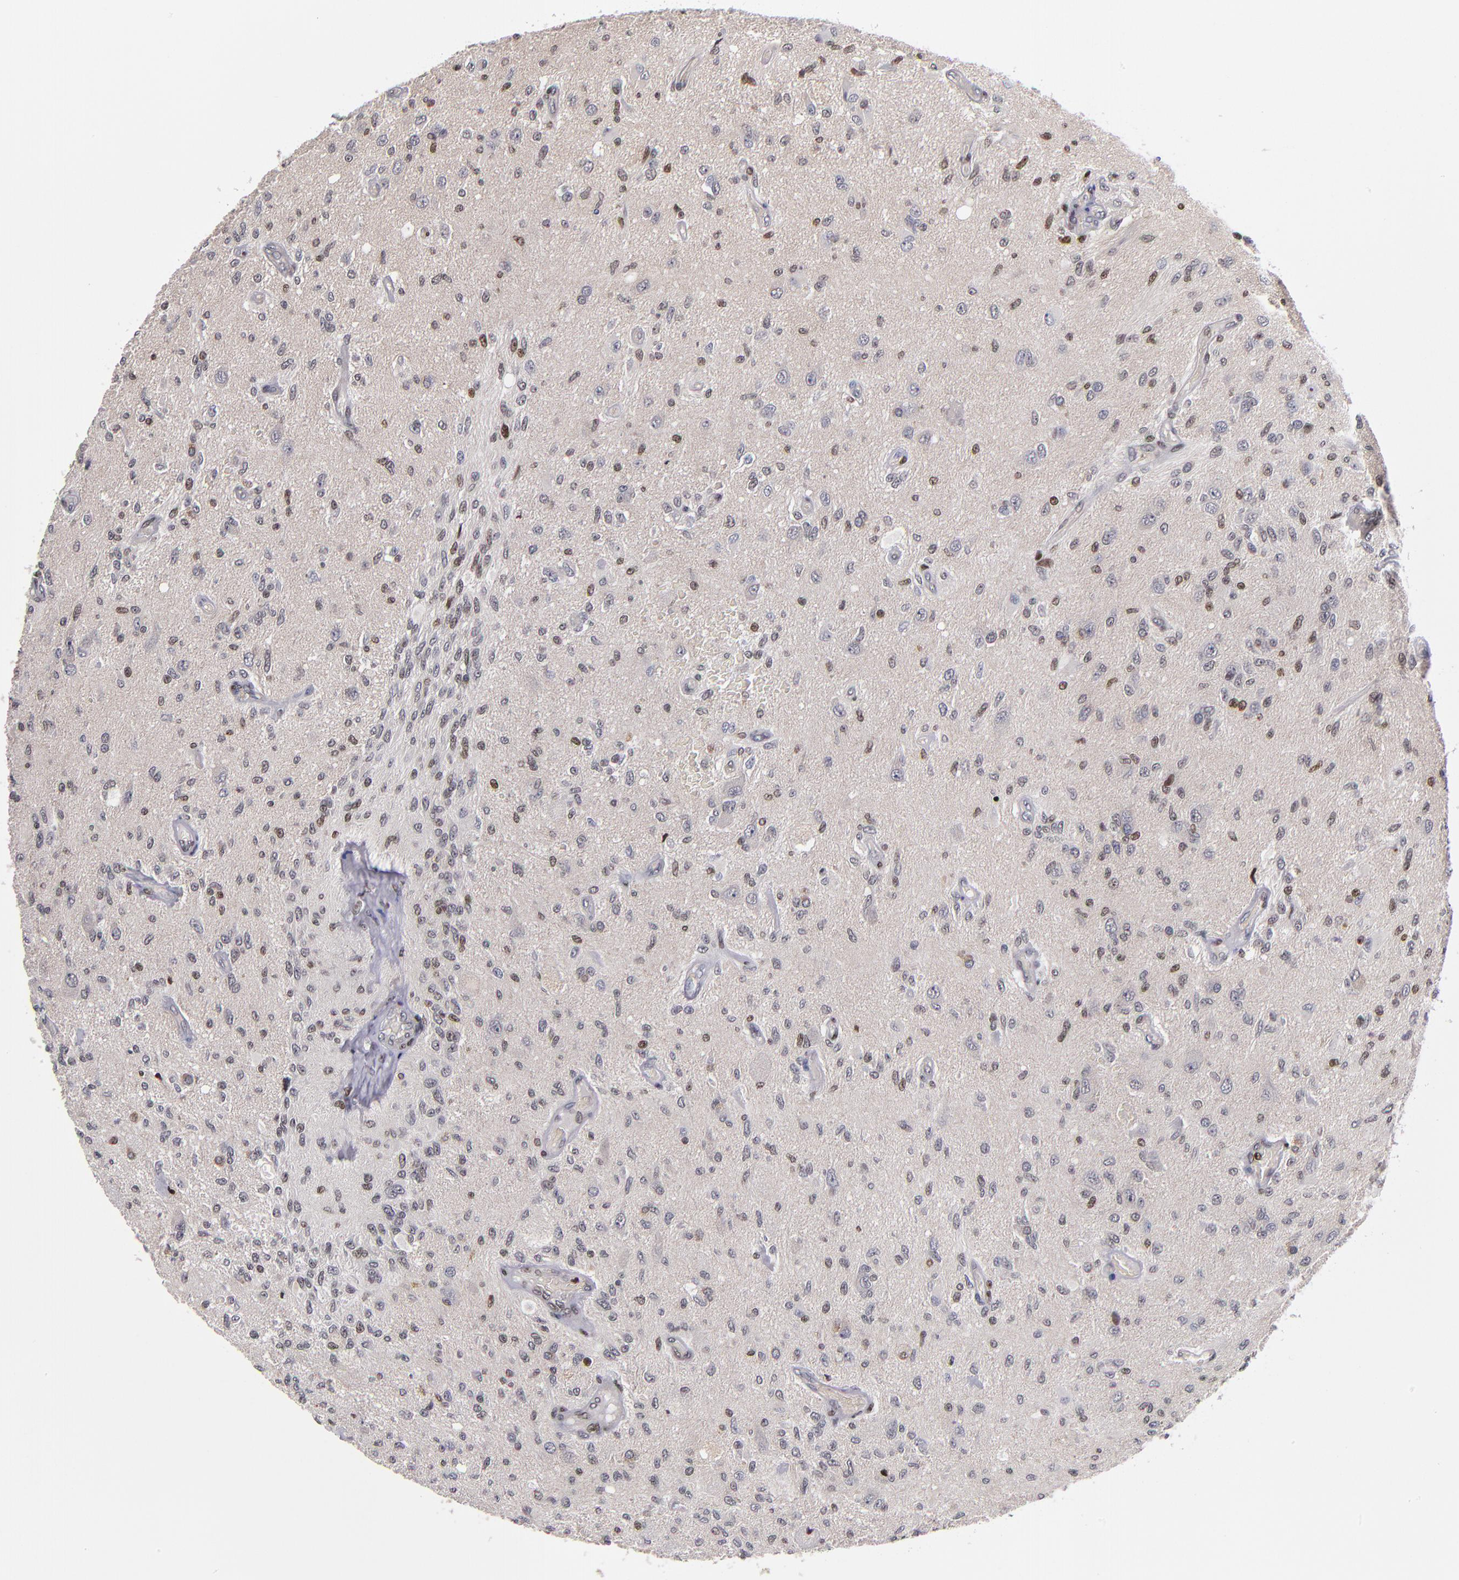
{"staining": {"intensity": "weak", "quantity": "<25%", "location": "nuclear"}, "tissue": "glioma", "cell_type": "Tumor cells", "image_type": "cancer", "snomed": [{"axis": "morphology", "description": "Normal tissue, NOS"}, {"axis": "morphology", "description": "Glioma, malignant, High grade"}, {"axis": "topography", "description": "Cerebral cortex"}], "caption": "Tumor cells are negative for brown protein staining in glioma.", "gene": "KDM6A", "patient": {"sex": "male", "age": 77}}